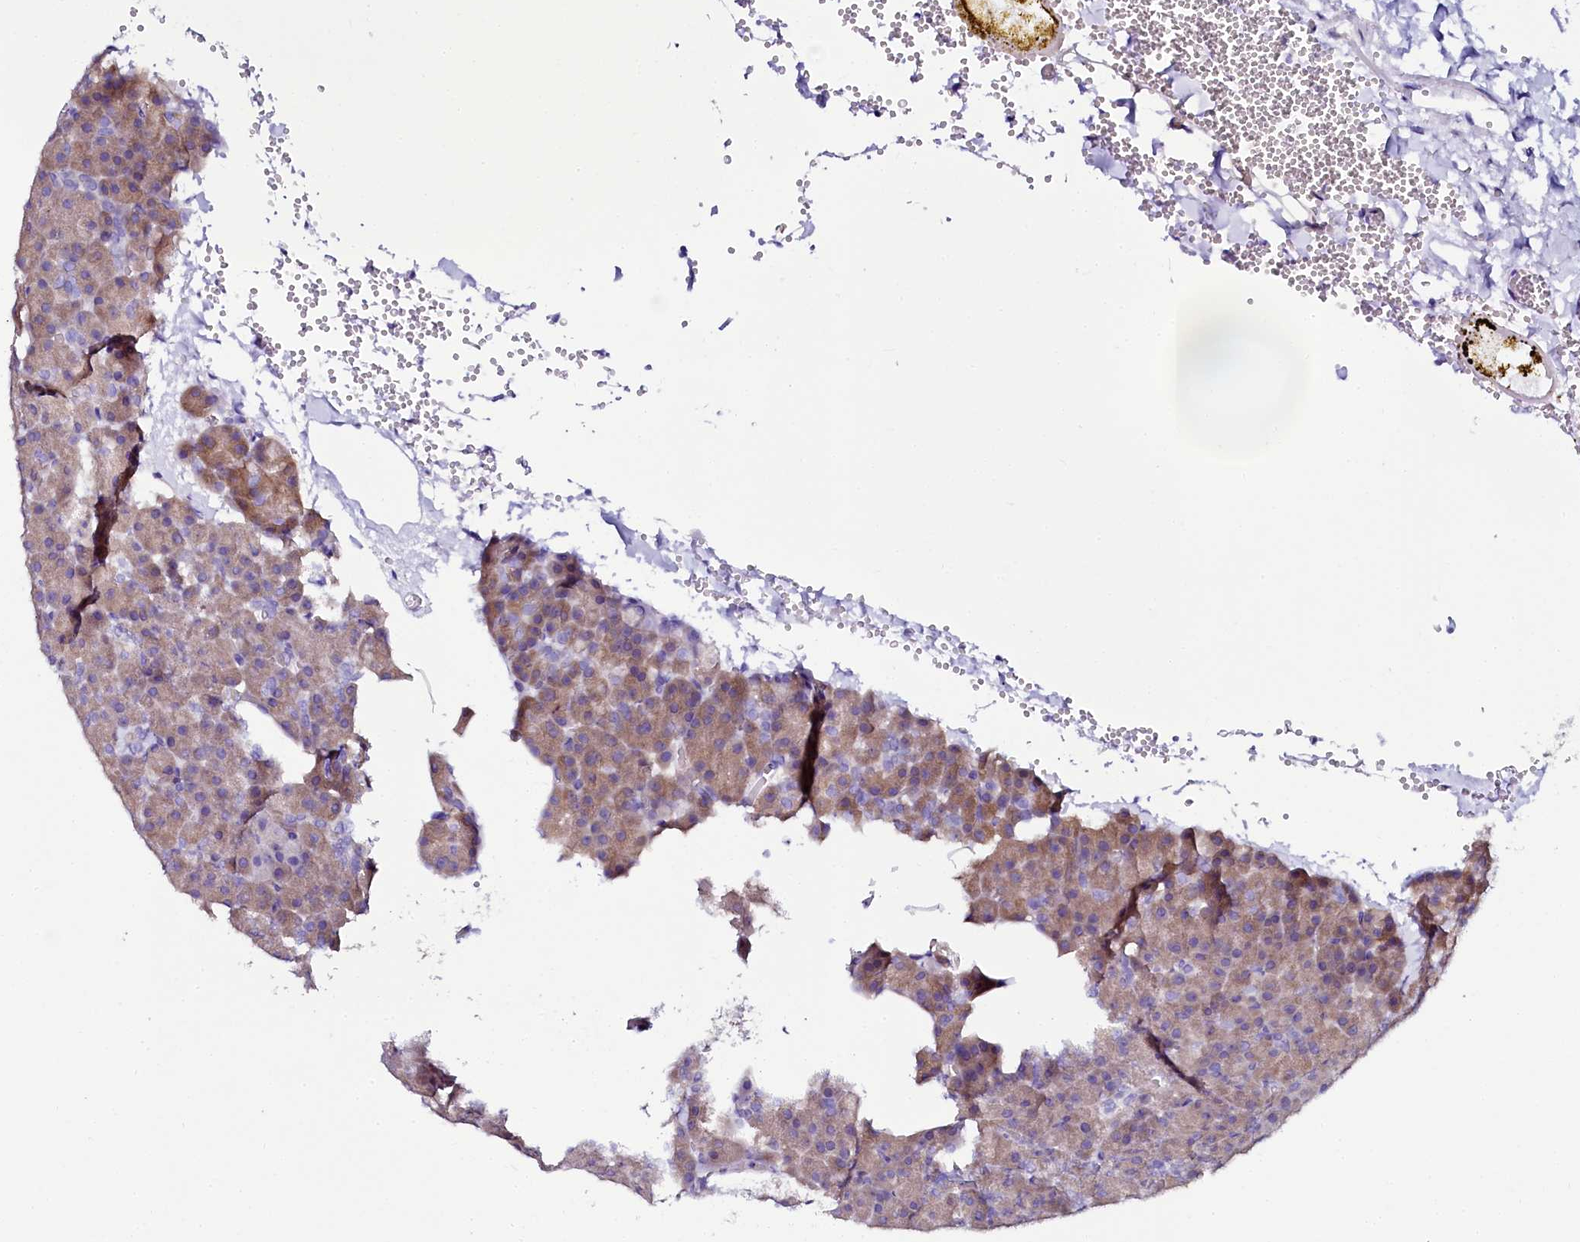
{"staining": {"intensity": "moderate", "quantity": "25%-75%", "location": "cytoplasmic/membranous"}, "tissue": "pancreas", "cell_type": "Exocrine glandular cells", "image_type": "normal", "snomed": [{"axis": "morphology", "description": "Normal tissue, NOS"}, {"axis": "morphology", "description": "Carcinoid, malignant, NOS"}, {"axis": "topography", "description": "Pancreas"}], "caption": "The image exhibits staining of normal pancreas, revealing moderate cytoplasmic/membranous protein staining (brown color) within exocrine glandular cells. Using DAB (3,3'-diaminobenzidine) (brown) and hematoxylin (blue) stains, captured at high magnification using brightfield microscopy.", "gene": "SORD", "patient": {"sex": "female", "age": 35}}